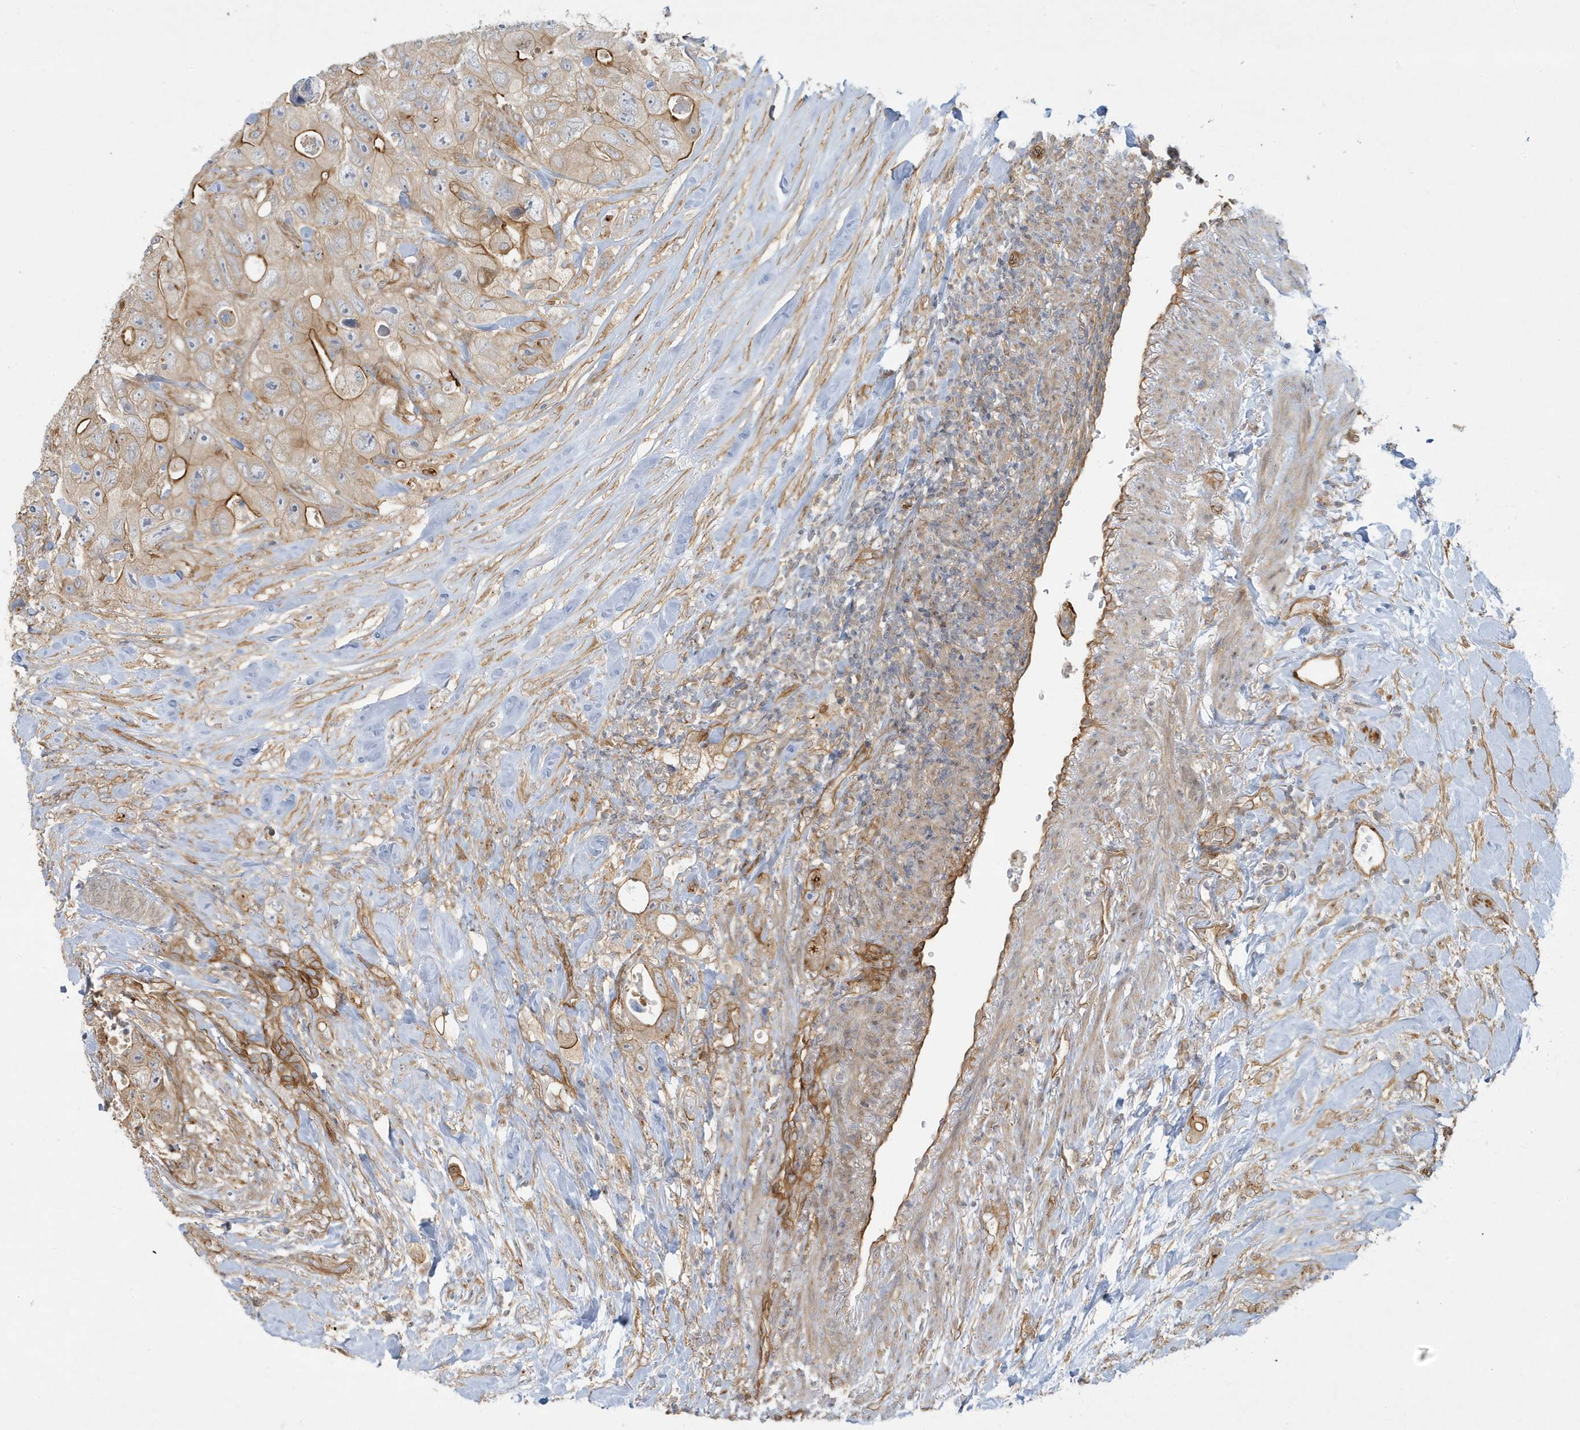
{"staining": {"intensity": "moderate", "quantity": ">75%", "location": "cytoplasmic/membranous"}, "tissue": "colorectal cancer", "cell_type": "Tumor cells", "image_type": "cancer", "snomed": [{"axis": "morphology", "description": "Adenocarcinoma, NOS"}, {"axis": "topography", "description": "Colon"}], "caption": "Immunohistochemical staining of colorectal cancer (adenocarcinoma) demonstrates medium levels of moderate cytoplasmic/membranous protein staining in about >75% of tumor cells.", "gene": "ATP23", "patient": {"sex": "female", "age": 46}}